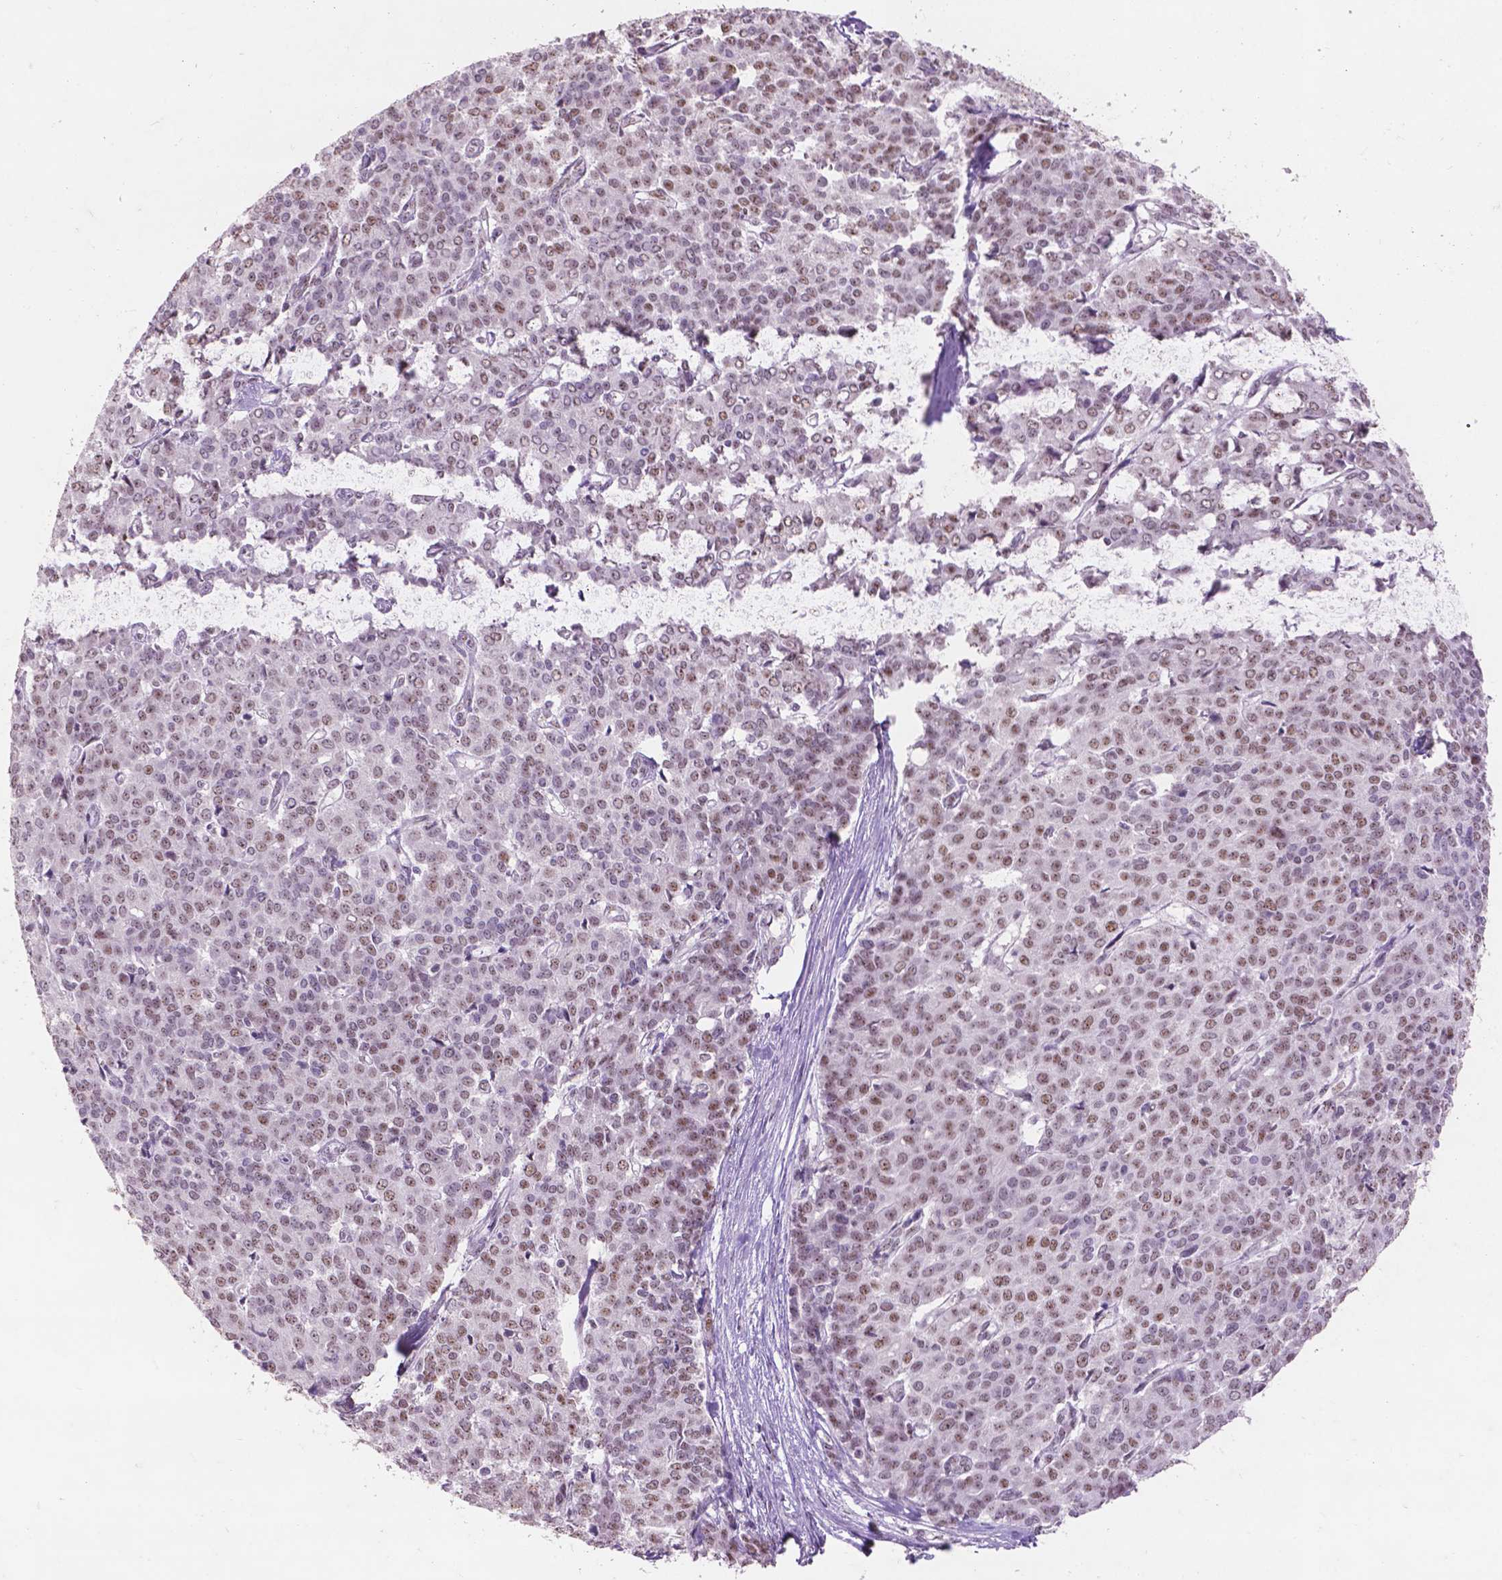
{"staining": {"intensity": "weak", "quantity": ">75%", "location": "nuclear"}, "tissue": "liver cancer", "cell_type": "Tumor cells", "image_type": "cancer", "snomed": [{"axis": "morphology", "description": "Cholangiocarcinoma"}, {"axis": "topography", "description": "Liver"}], "caption": "An immunohistochemistry (IHC) micrograph of neoplastic tissue is shown. Protein staining in brown highlights weak nuclear positivity in liver cancer (cholangiocarcinoma) within tumor cells.", "gene": "COIL", "patient": {"sex": "female", "age": 47}}